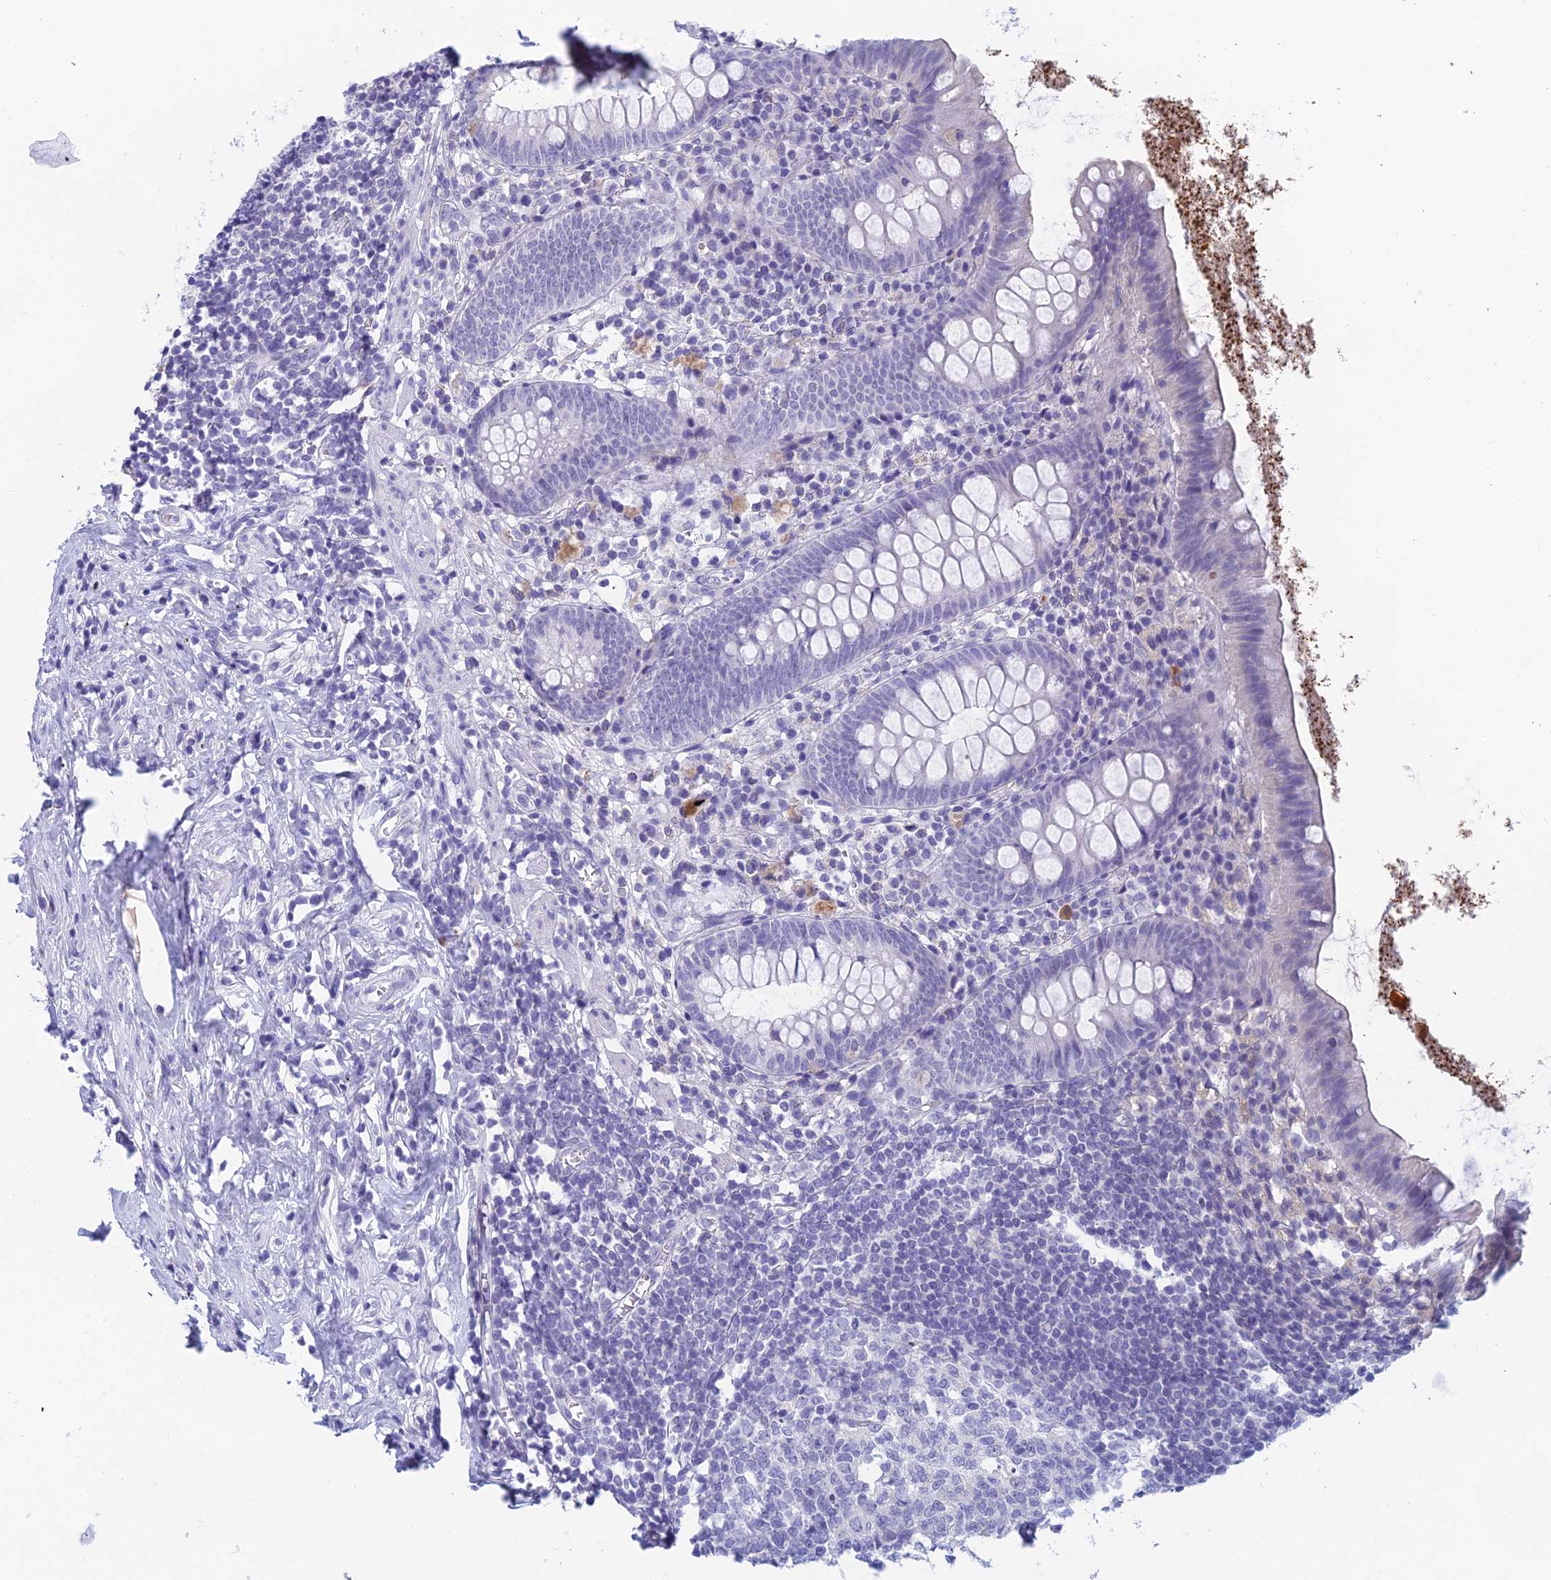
{"staining": {"intensity": "negative", "quantity": "none", "location": "none"}, "tissue": "appendix", "cell_type": "Glandular cells", "image_type": "normal", "snomed": [{"axis": "morphology", "description": "Normal tissue, NOS"}, {"axis": "topography", "description": "Appendix"}], "caption": "Protein analysis of normal appendix exhibits no significant staining in glandular cells. (Immunohistochemistry, brightfield microscopy, high magnification).", "gene": "TMEM161B", "patient": {"sex": "female", "age": 51}}